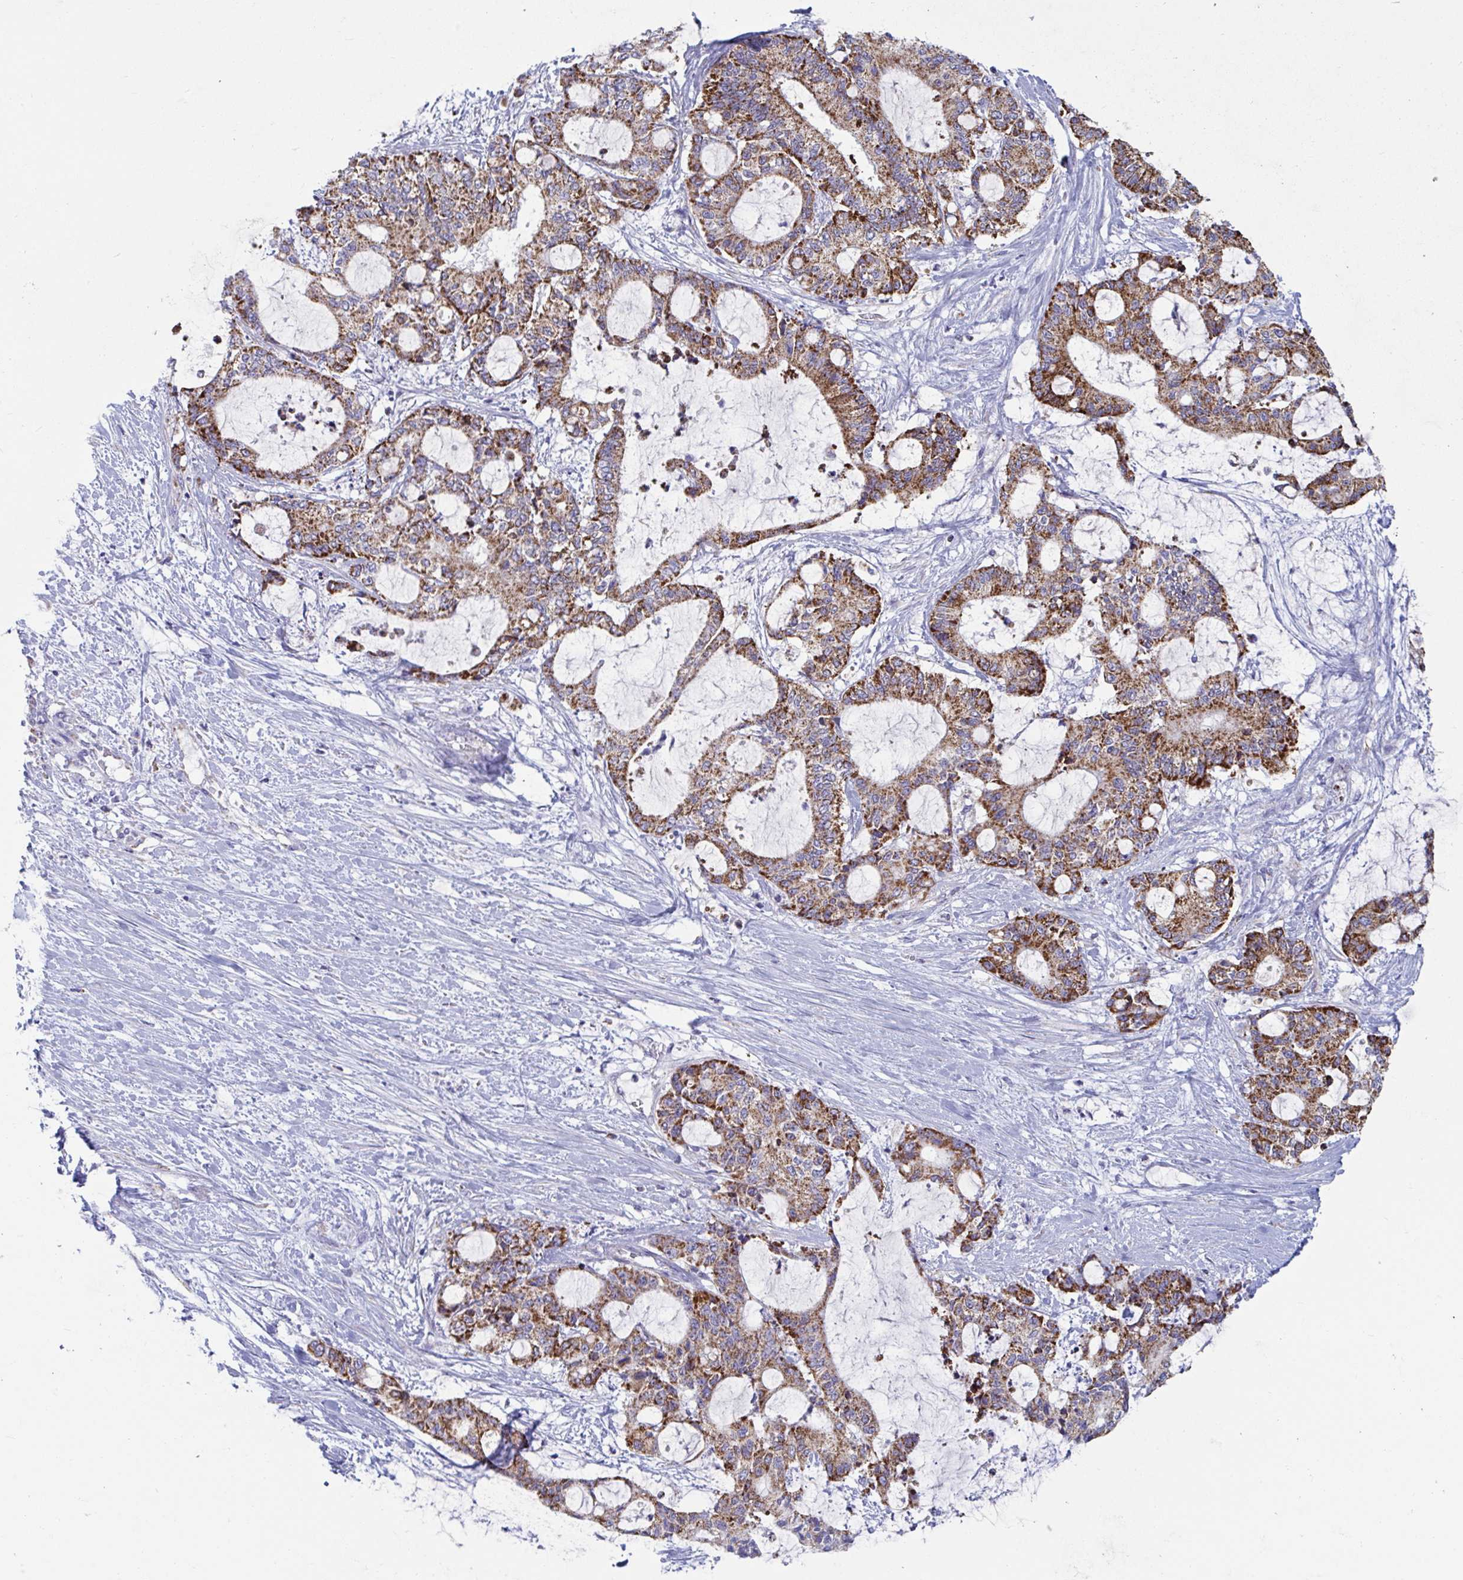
{"staining": {"intensity": "strong", "quantity": ">75%", "location": "cytoplasmic/membranous"}, "tissue": "liver cancer", "cell_type": "Tumor cells", "image_type": "cancer", "snomed": [{"axis": "morphology", "description": "Normal tissue, NOS"}, {"axis": "morphology", "description": "Cholangiocarcinoma"}, {"axis": "topography", "description": "Liver"}, {"axis": "topography", "description": "Peripheral nerve tissue"}], "caption": "Immunohistochemistry image of neoplastic tissue: liver cancer stained using immunohistochemistry (IHC) exhibits high levels of strong protein expression localized specifically in the cytoplasmic/membranous of tumor cells, appearing as a cytoplasmic/membranous brown color.", "gene": "BCAT2", "patient": {"sex": "female", "age": 73}}